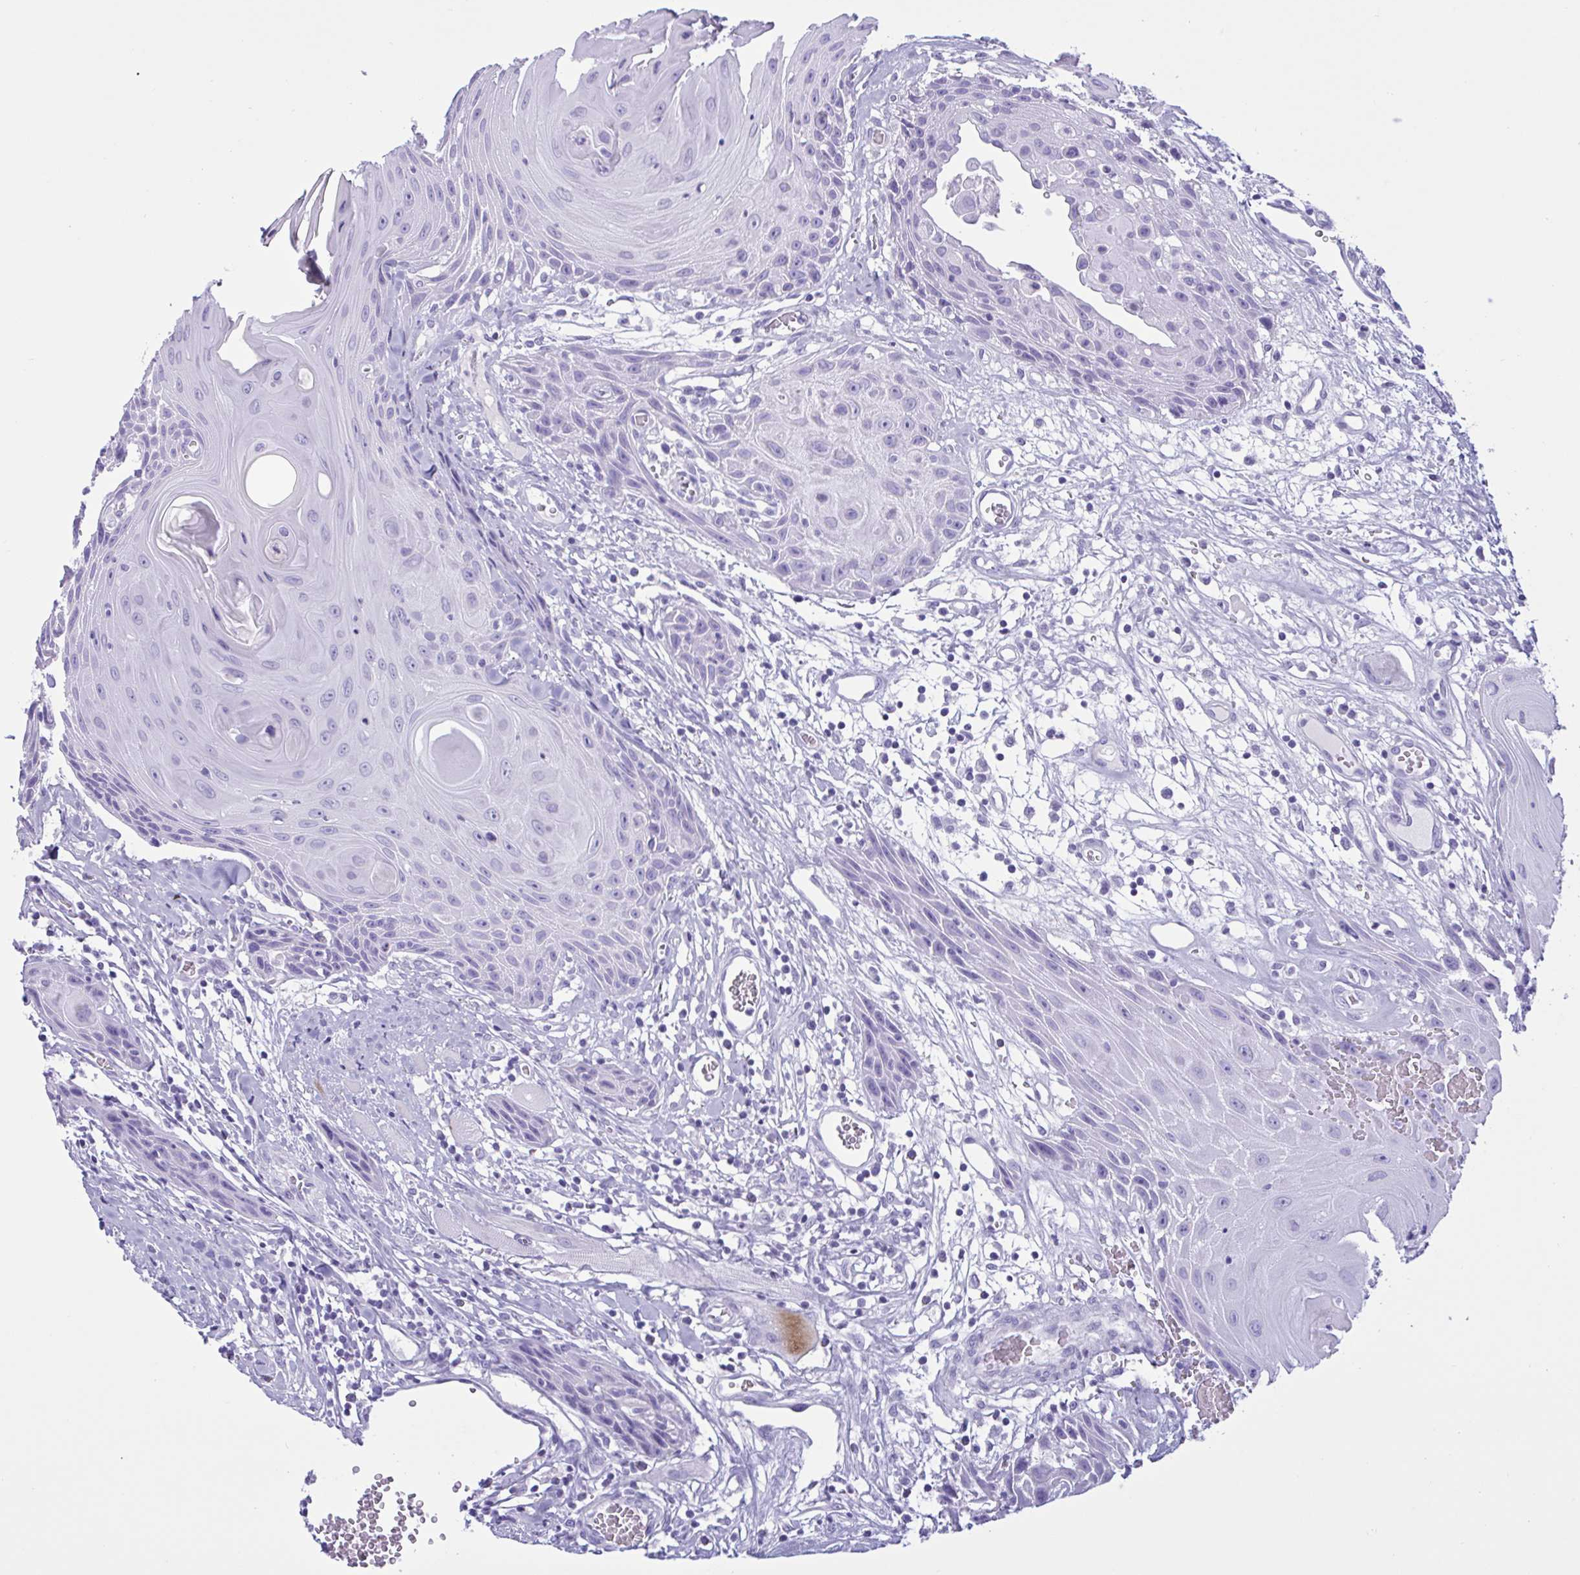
{"staining": {"intensity": "negative", "quantity": "none", "location": "none"}, "tissue": "head and neck cancer", "cell_type": "Tumor cells", "image_type": "cancer", "snomed": [{"axis": "morphology", "description": "Squamous cell carcinoma, NOS"}, {"axis": "topography", "description": "Oral tissue"}, {"axis": "topography", "description": "Head-Neck"}], "caption": "Immunohistochemistry (IHC) photomicrograph of neoplastic tissue: human head and neck cancer (squamous cell carcinoma) stained with DAB shows no significant protein expression in tumor cells.", "gene": "MRGPRG", "patient": {"sex": "male", "age": 49}}